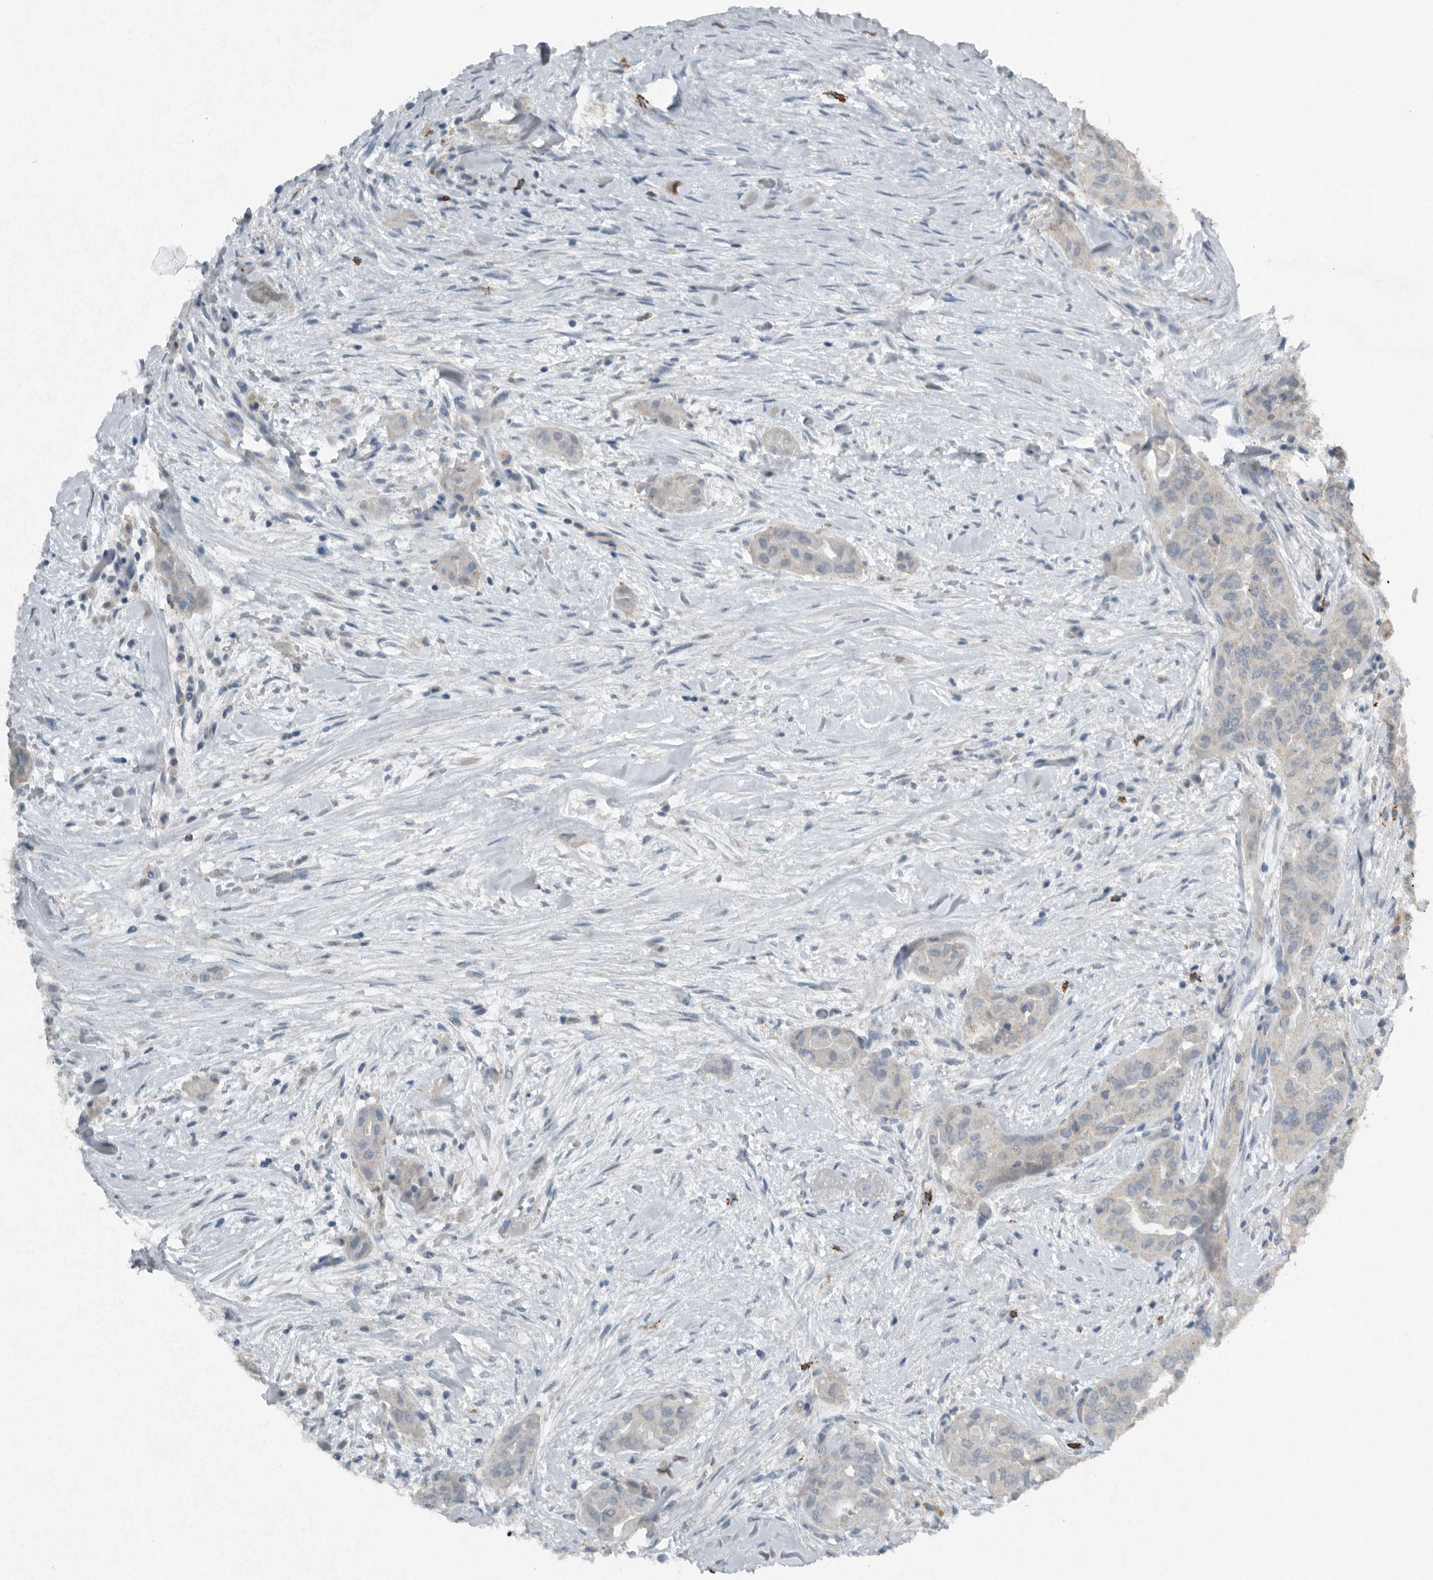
{"staining": {"intensity": "negative", "quantity": "none", "location": "none"}, "tissue": "thyroid cancer", "cell_type": "Tumor cells", "image_type": "cancer", "snomed": [{"axis": "morphology", "description": "Papillary adenocarcinoma, NOS"}, {"axis": "topography", "description": "Thyroid gland"}], "caption": "A high-resolution photomicrograph shows immunohistochemistry (IHC) staining of thyroid papillary adenocarcinoma, which exhibits no significant staining in tumor cells.", "gene": "IL20", "patient": {"sex": "female", "age": 59}}